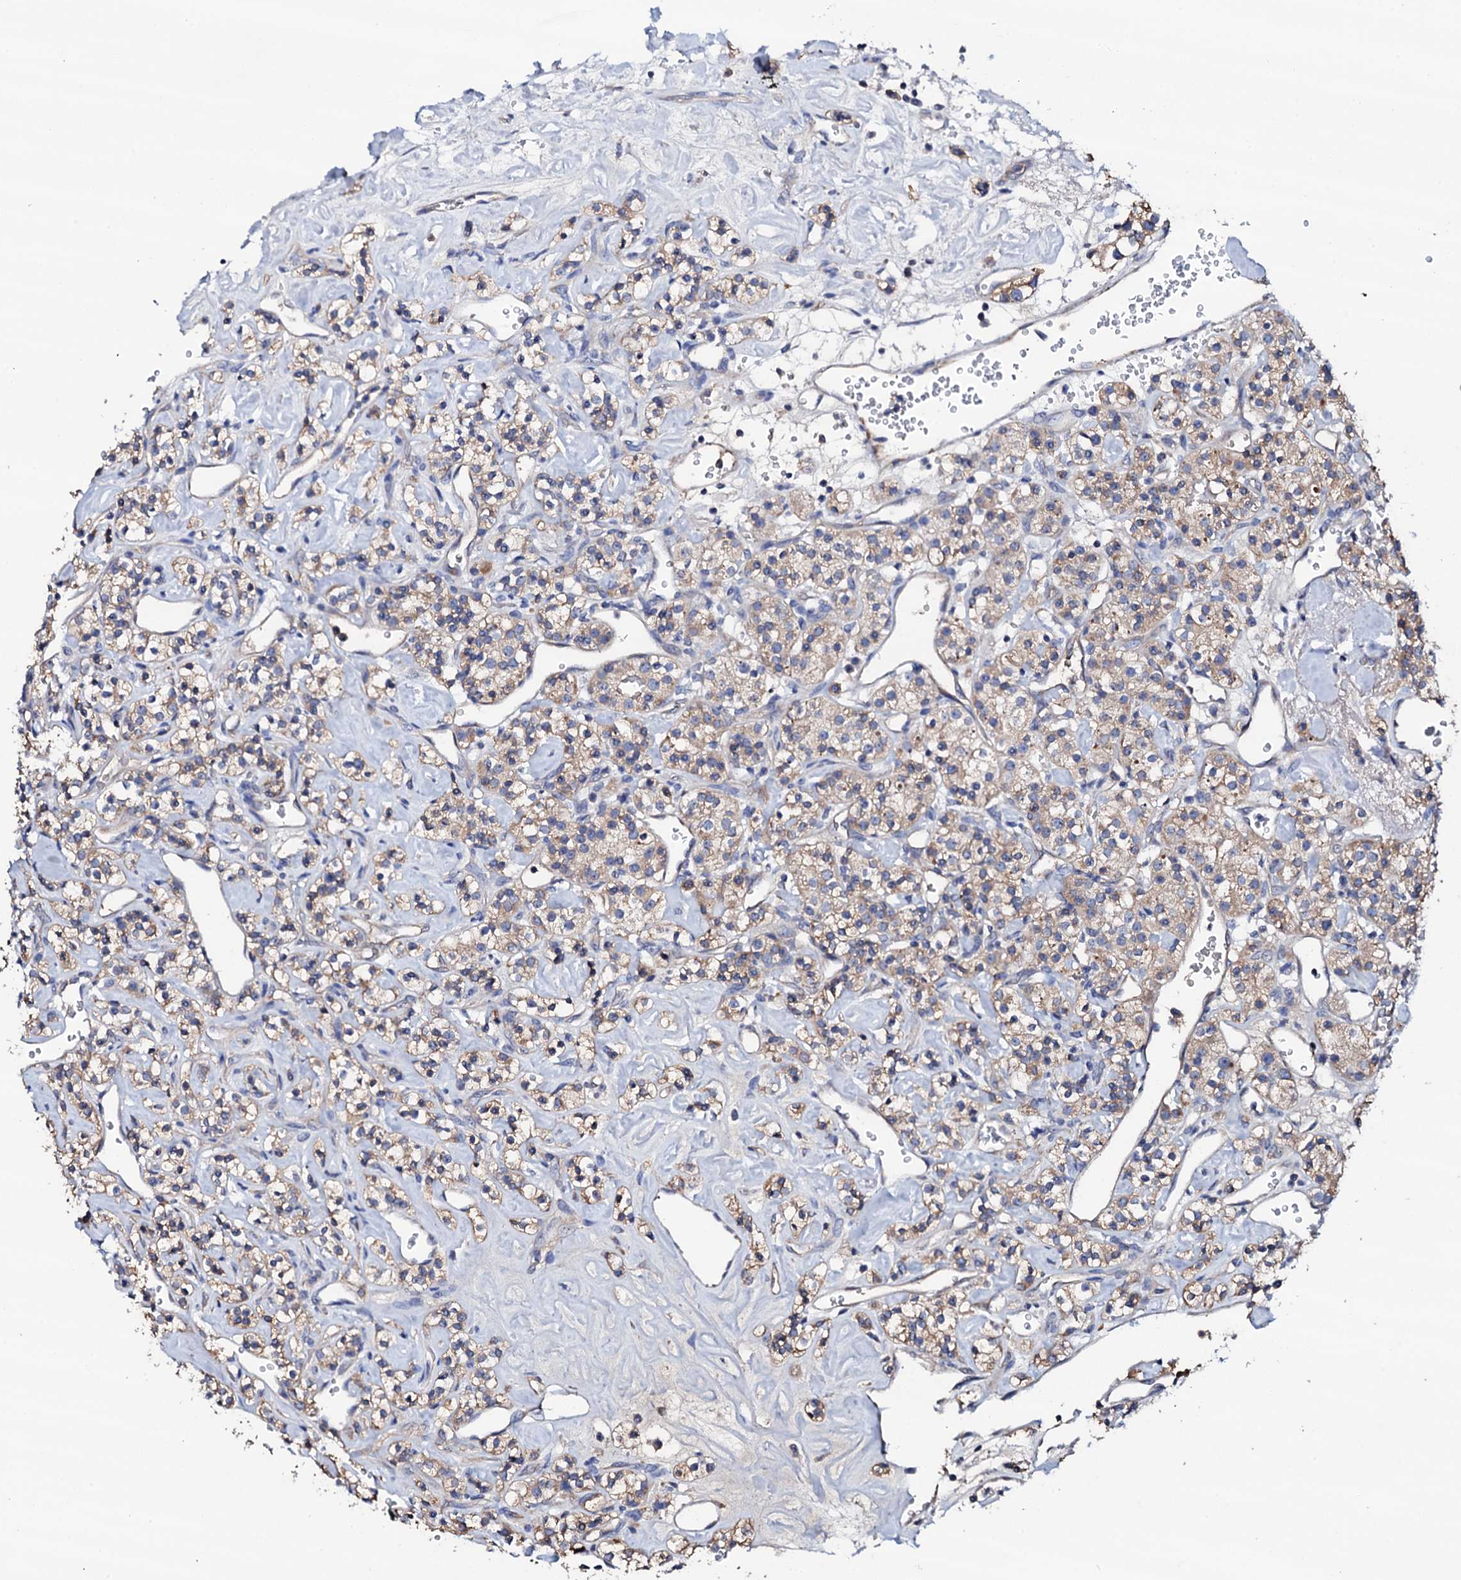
{"staining": {"intensity": "weak", "quantity": ">75%", "location": "cytoplasmic/membranous"}, "tissue": "renal cancer", "cell_type": "Tumor cells", "image_type": "cancer", "snomed": [{"axis": "morphology", "description": "Adenocarcinoma, NOS"}, {"axis": "topography", "description": "Kidney"}], "caption": "Weak cytoplasmic/membranous positivity is identified in approximately >75% of tumor cells in renal cancer (adenocarcinoma).", "gene": "TCAF2", "patient": {"sex": "male", "age": 77}}